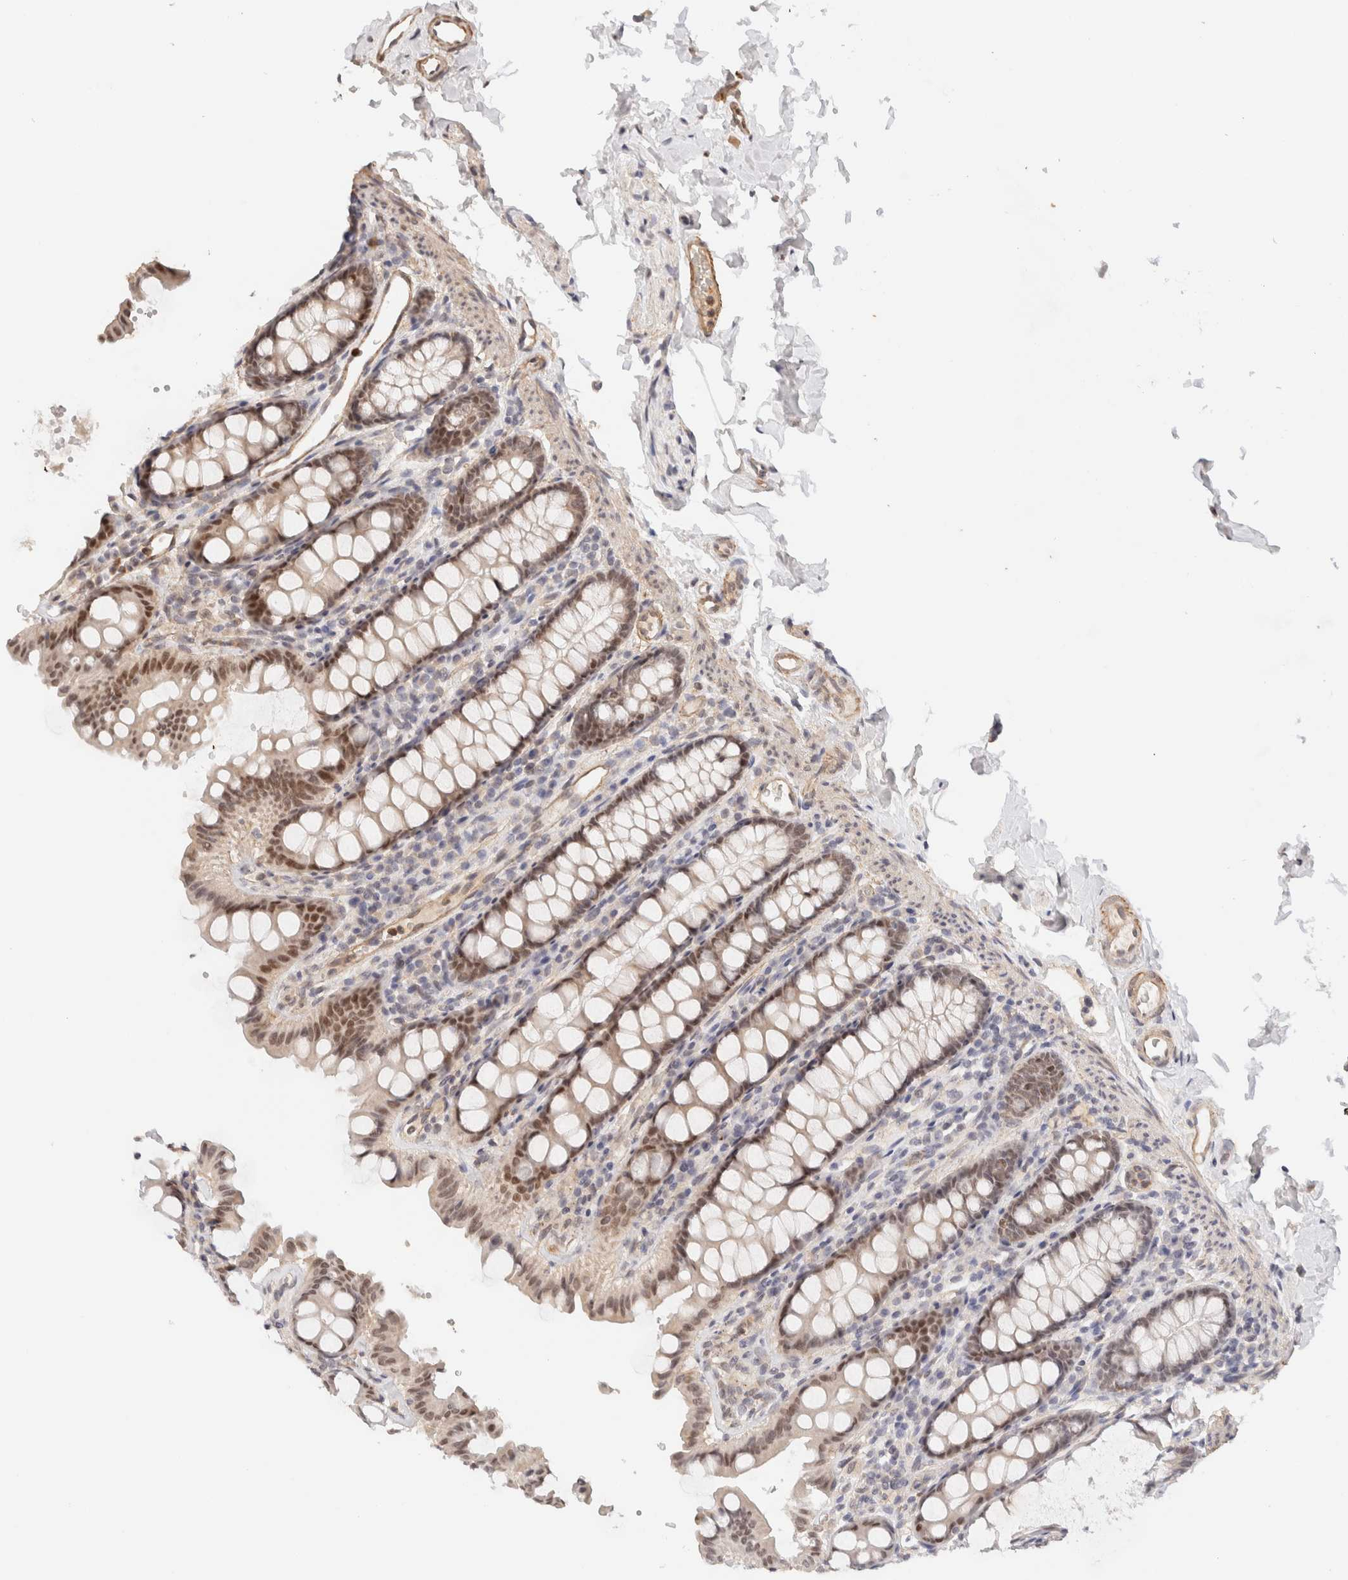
{"staining": {"intensity": "moderate", "quantity": ">75%", "location": "cytoplasmic/membranous"}, "tissue": "colon", "cell_type": "Endothelial cells", "image_type": "normal", "snomed": [{"axis": "morphology", "description": "Normal tissue, NOS"}, {"axis": "topography", "description": "Colon"}, {"axis": "topography", "description": "Peripheral nerve tissue"}], "caption": "Benign colon was stained to show a protein in brown. There is medium levels of moderate cytoplasmic/membranous positivity in about >75% of endothelial cells.", "gene": "BRPF3", "patient": {"sex": "female", "age": 61}}